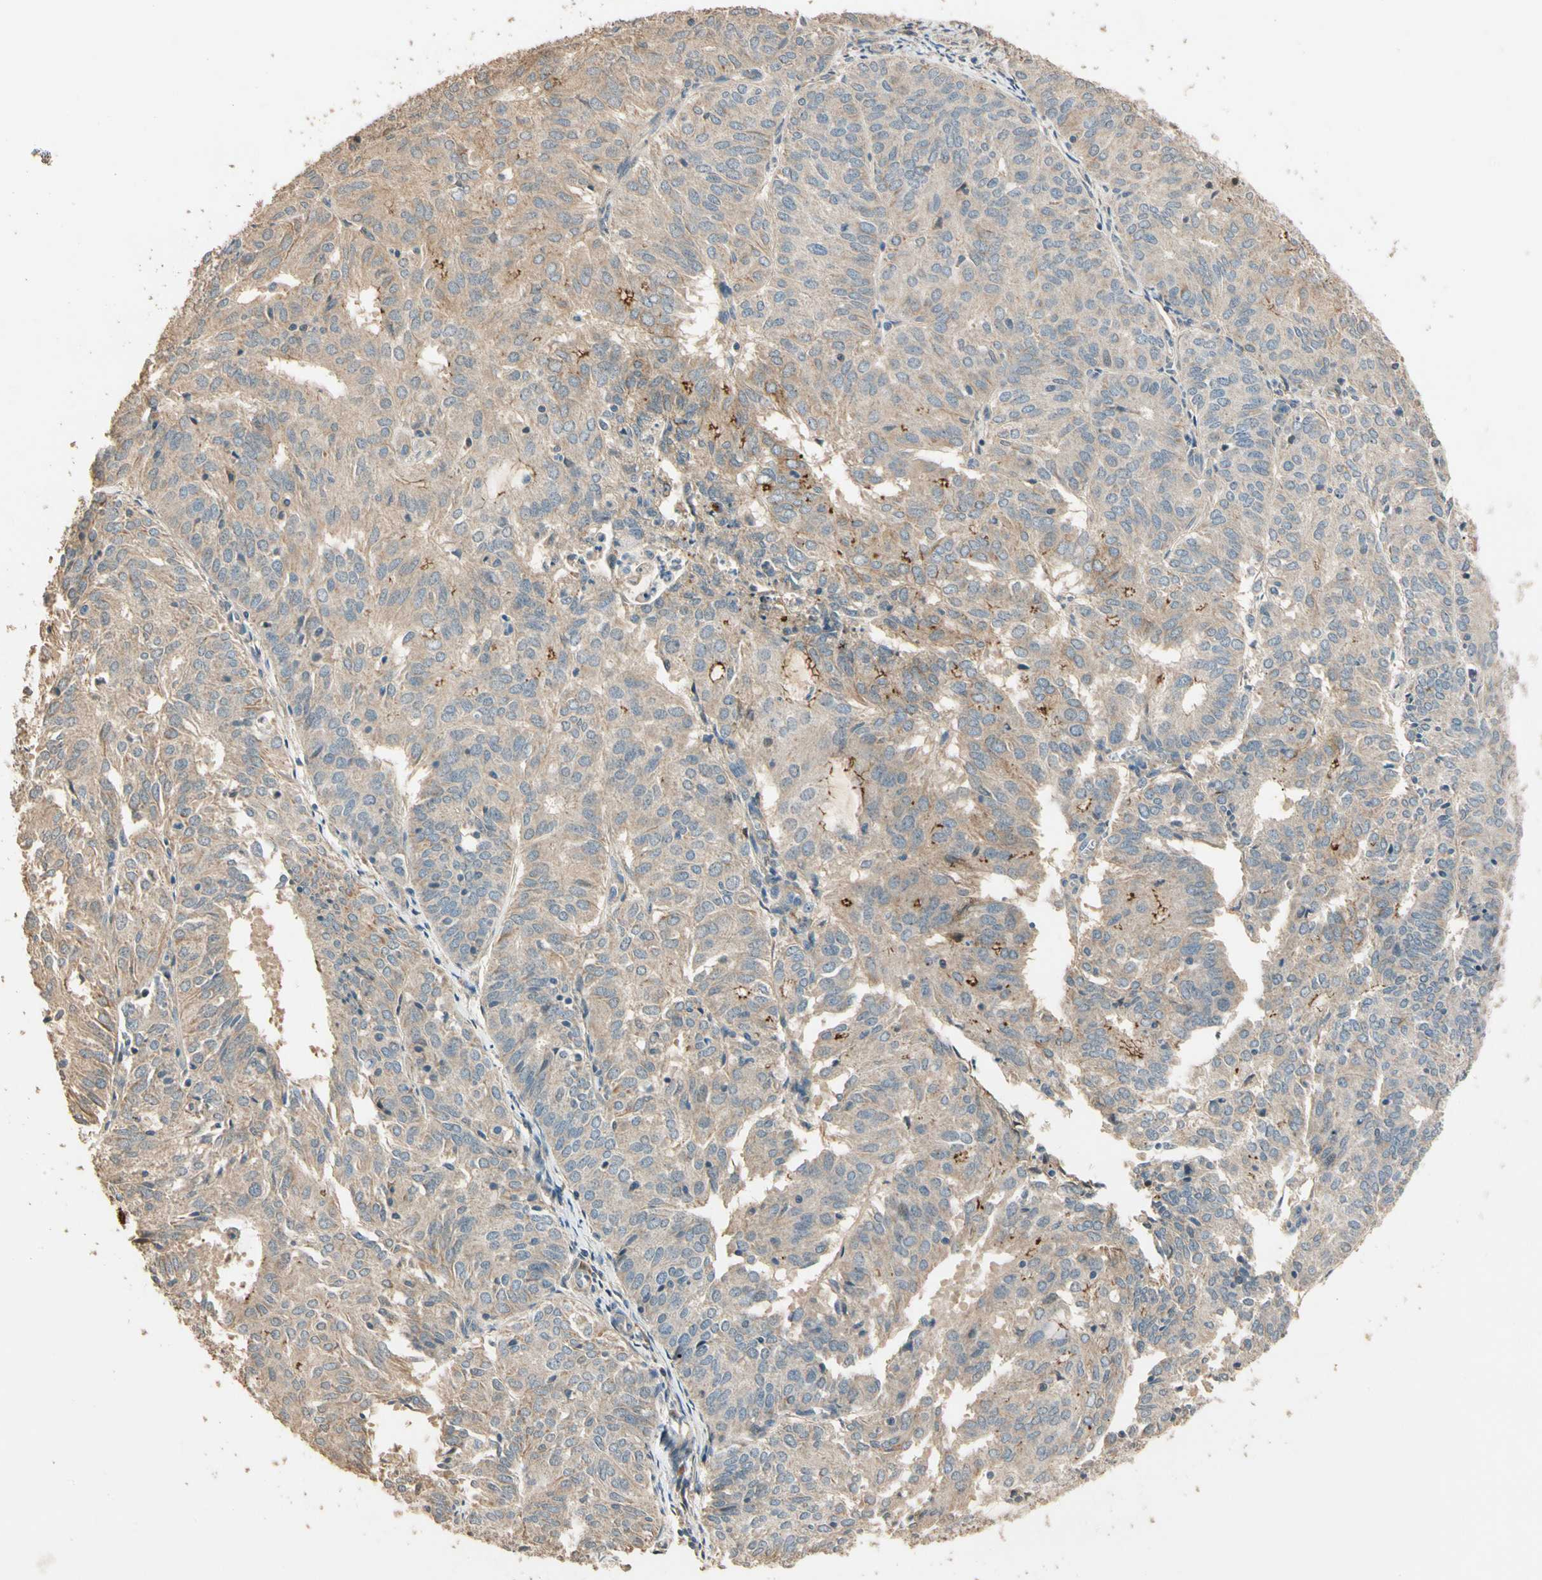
{"staining": {"intensity": "weak", "quantity": "25%-75%", "location": "cytoplasmic/membranous"}, "tissue": "endometrial cancer", "cell_type": "Tumor cells", "image_type": "cancer", "snomed": [{"axis": "morphology", "description": "Adenocarcinoma, NOS"}, {"axis": "topography", "description": "Uterus"}], "caption": "The immunohistochemical stain highlights weak cytoplasmic/membranous positivity in tumor cells of endometrial cancer tissue. (Brightfield microscopy of DAB IHC at high magnification).", "gene": "CDH6", "patient": {"sex": "female", "age": 60}}